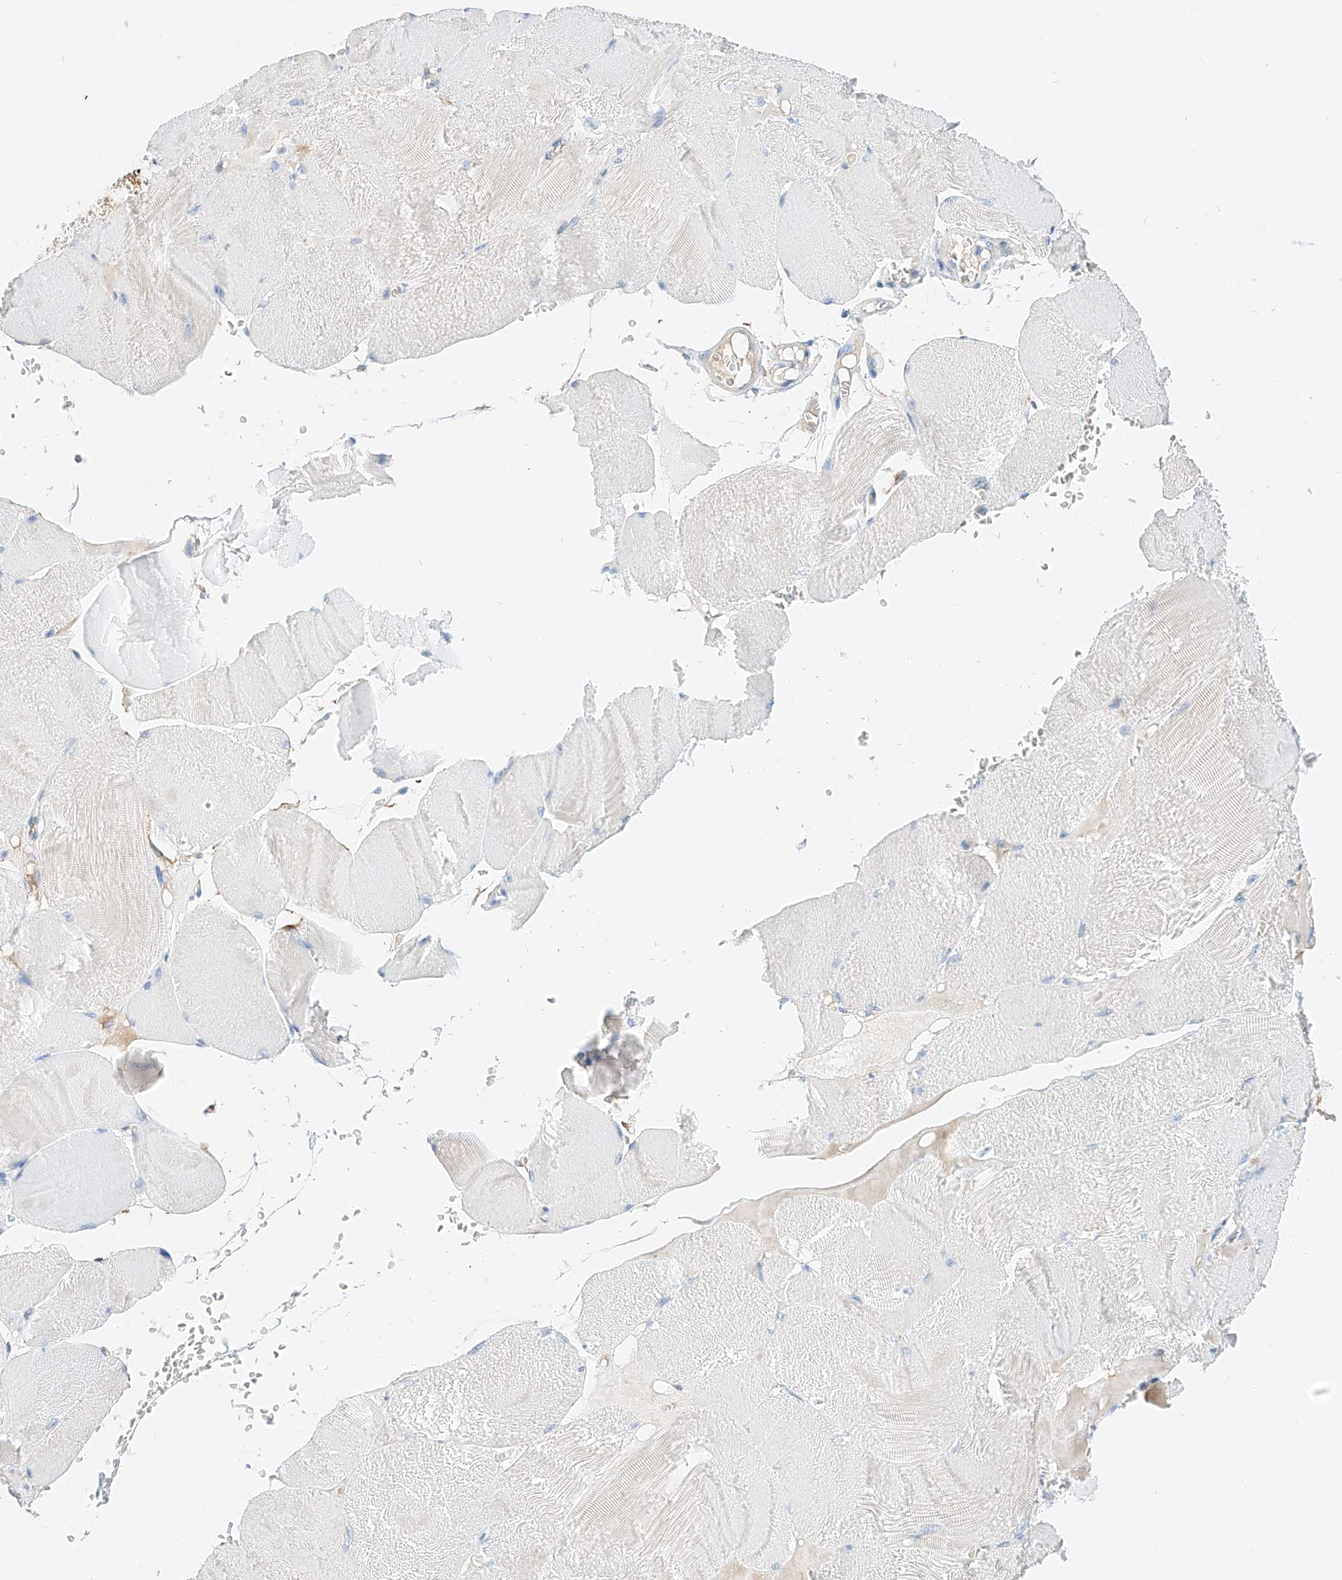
{"staining": {"intensity": "negative", "quantity": "none", "location": "none"}, "tissue": "skeletal muscle", "cell_type": "Myocytes", "image_type": "normal", "snomed": [{"axis": "morphology", "description": "Normal tissue, NOS"}, {"axis": "morphology", "description": "Basal cell carcinoma"}, {"axis": "topography", "description": "Skeletal muscle"}], "caption": "High magnification brightfield microscopy of unremarkable skeletal muscle stained with DAB (brown) and counterstained with hematoxylin (blue): myocytes show no significant staining. (DAB immunohistochemistry (IHC), high magnification).", "gene": "MAP7", "patient": {"sex": "female", "age": 64}}